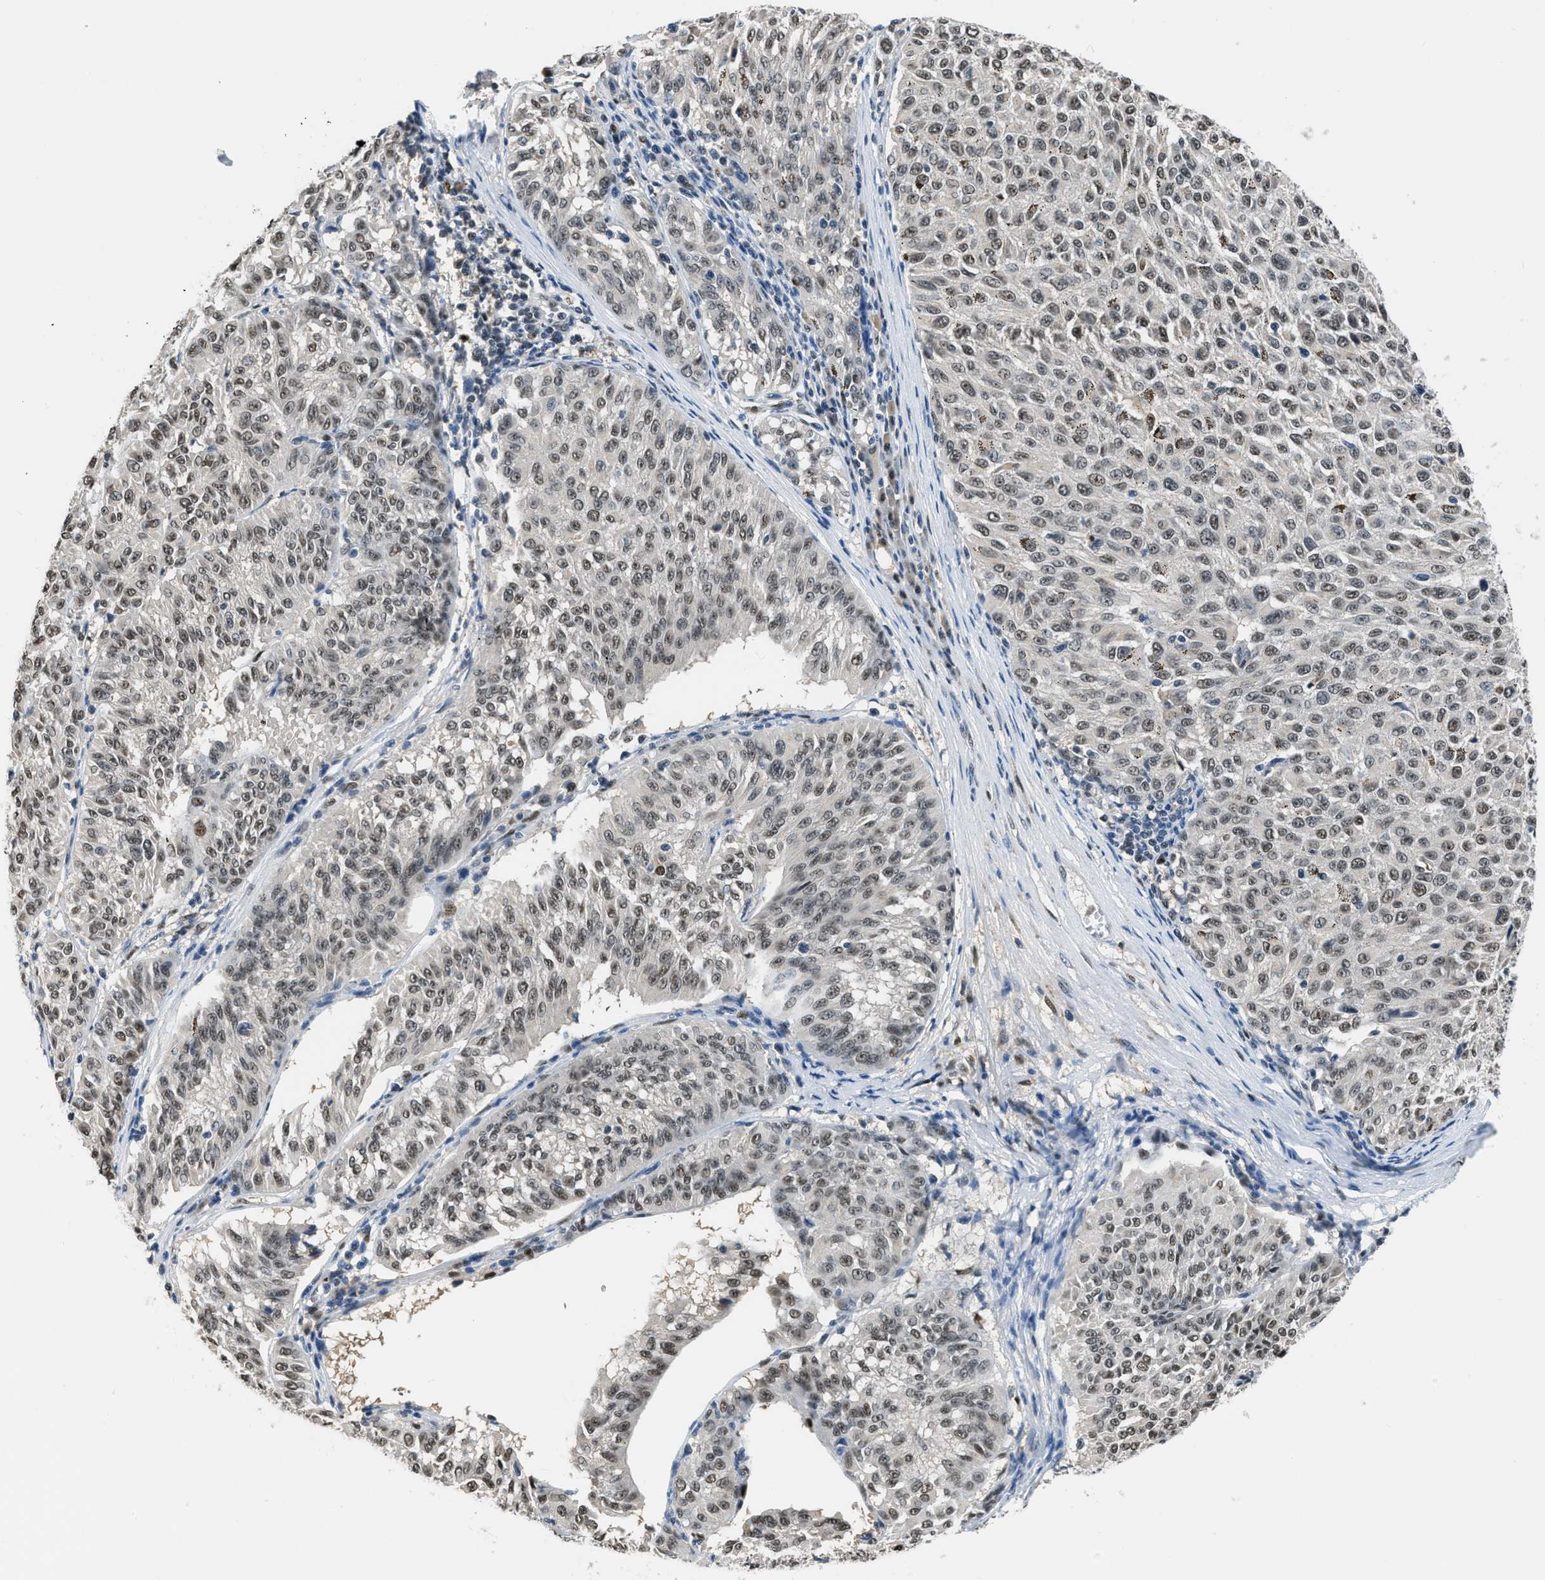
{"staining": {"intensity": "weak", "quantity": "25%-75%", "location": "nuclear"}, "tissue": "melanoma", "cell_type": "Tumor cells", "image_type": "cancer", "snomed": [{"axis": "morphology", "description": "Malignant melanoma, NOS"}, {"axis": "topography", "description": "Skin"}], "caption": "Protein staining of melanoma tissue shows weak nuclear positivity in approximately 25%-75% of tumor cells.", "gene": "ALX1", "patient": {"sex": "female", "age": 72}}